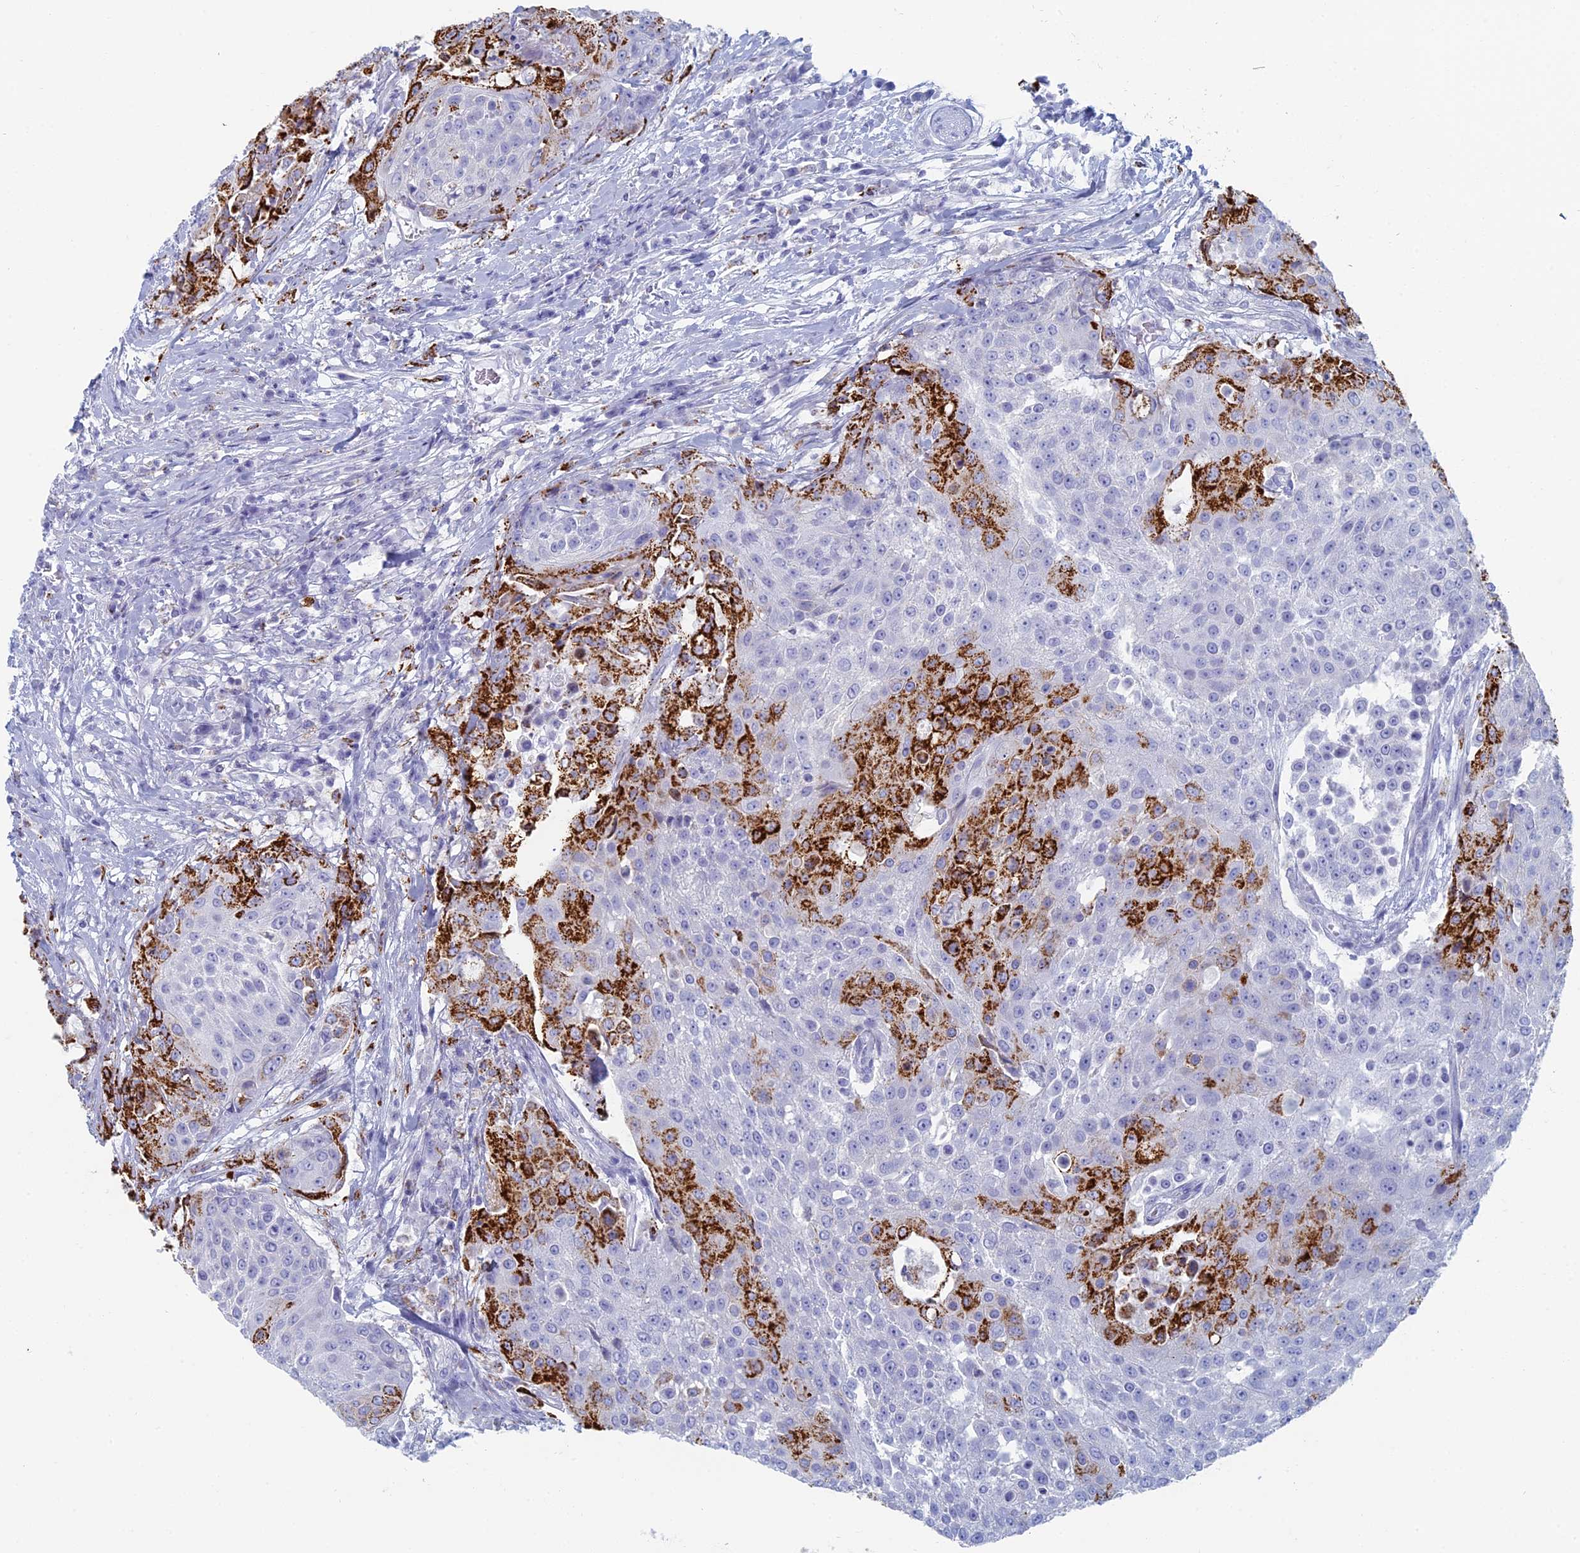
{"staining": {"intensity": "strong", "quantity": "<25%", "location": "cytoplasmic/membranous"}, "tissue": "urothelial cancer", "cell_type": "Tumor cells", "image_type": "cancer", "snomed": [{"axis": "morphology", "description": "Urothelial carcinoma, High grade"}, {"axis": "topography", "description": "Urinary bladder"}], "caption": "Brown immunohistochemical staining in human urothelial cancer reveals strong cytoplasmic/membranous positivity in about <25% of tumor cells.", "gene": "ALMS1", "patient": {"sex": "female", "age": 63}}